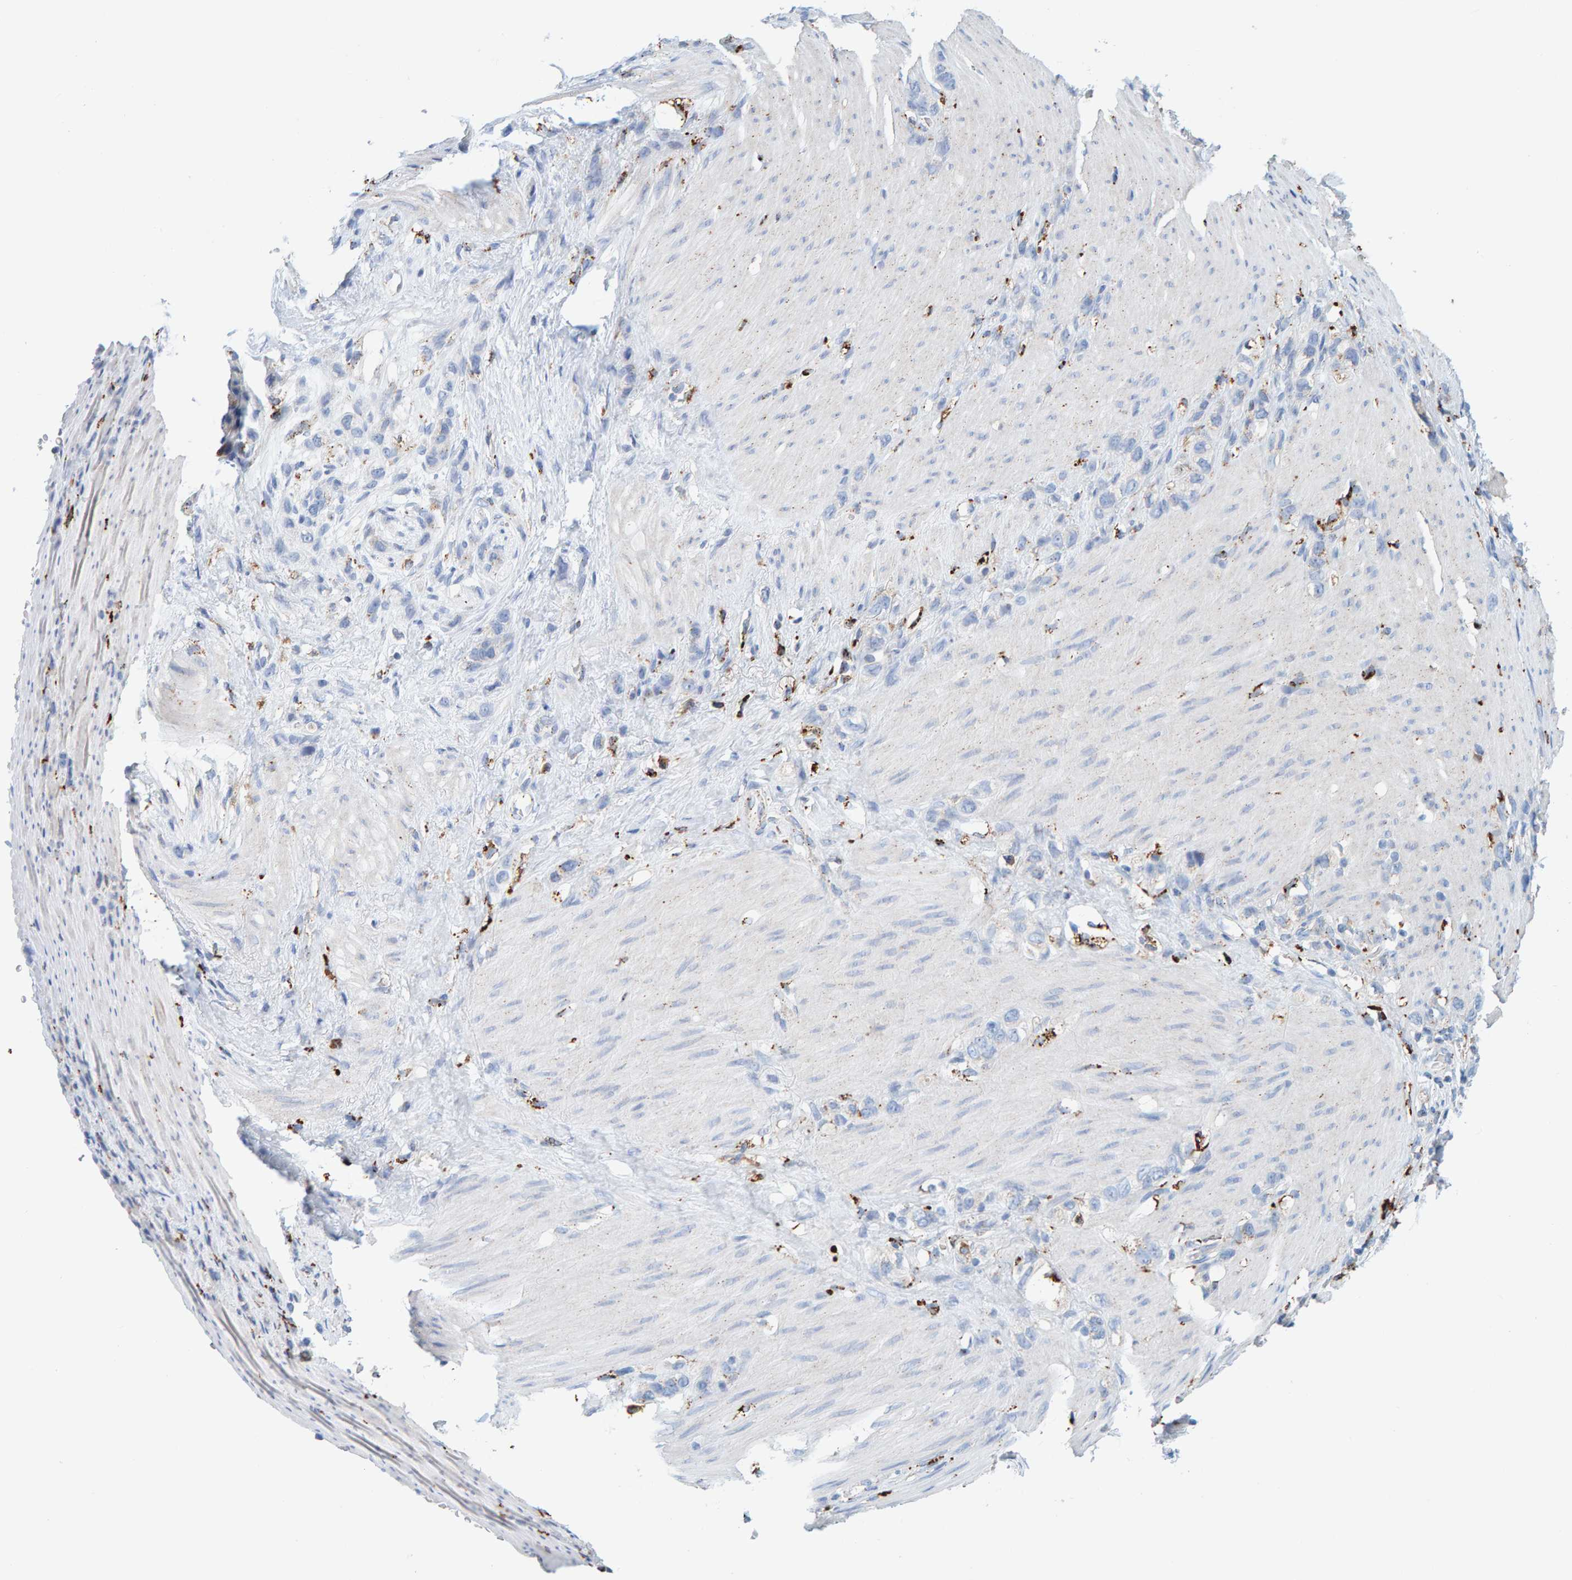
{"staining": {"intensity": "moderate", "quantity": "<25%", "location": "cytoplasmic/membranous"}, "tissue": "stomach cancer", "cell_type": "Tumor cells", "image_type": "cancer", "snomed": [{"axis": "morphology", "description": "Normal tissue, NOS"}, {"axis": "morphology", "description": "Adenocarcinoma, NOS"}, {"axis": "morphology", "description": "Adenocarcinoma, High grade"}, {"axis": "topography", "description": "Stomach, upper"}, {"axis": "topography", "description": "Stomach"}], "caption": "Human stomach cancer (adenocarcinoma) stained with a brown dye exhibits moderate cytoplasmic/membranous positive staining in approximately <25% of tumor cells.", "gene": "BIN3", "patient": {"sex": "female", "age": 65}}